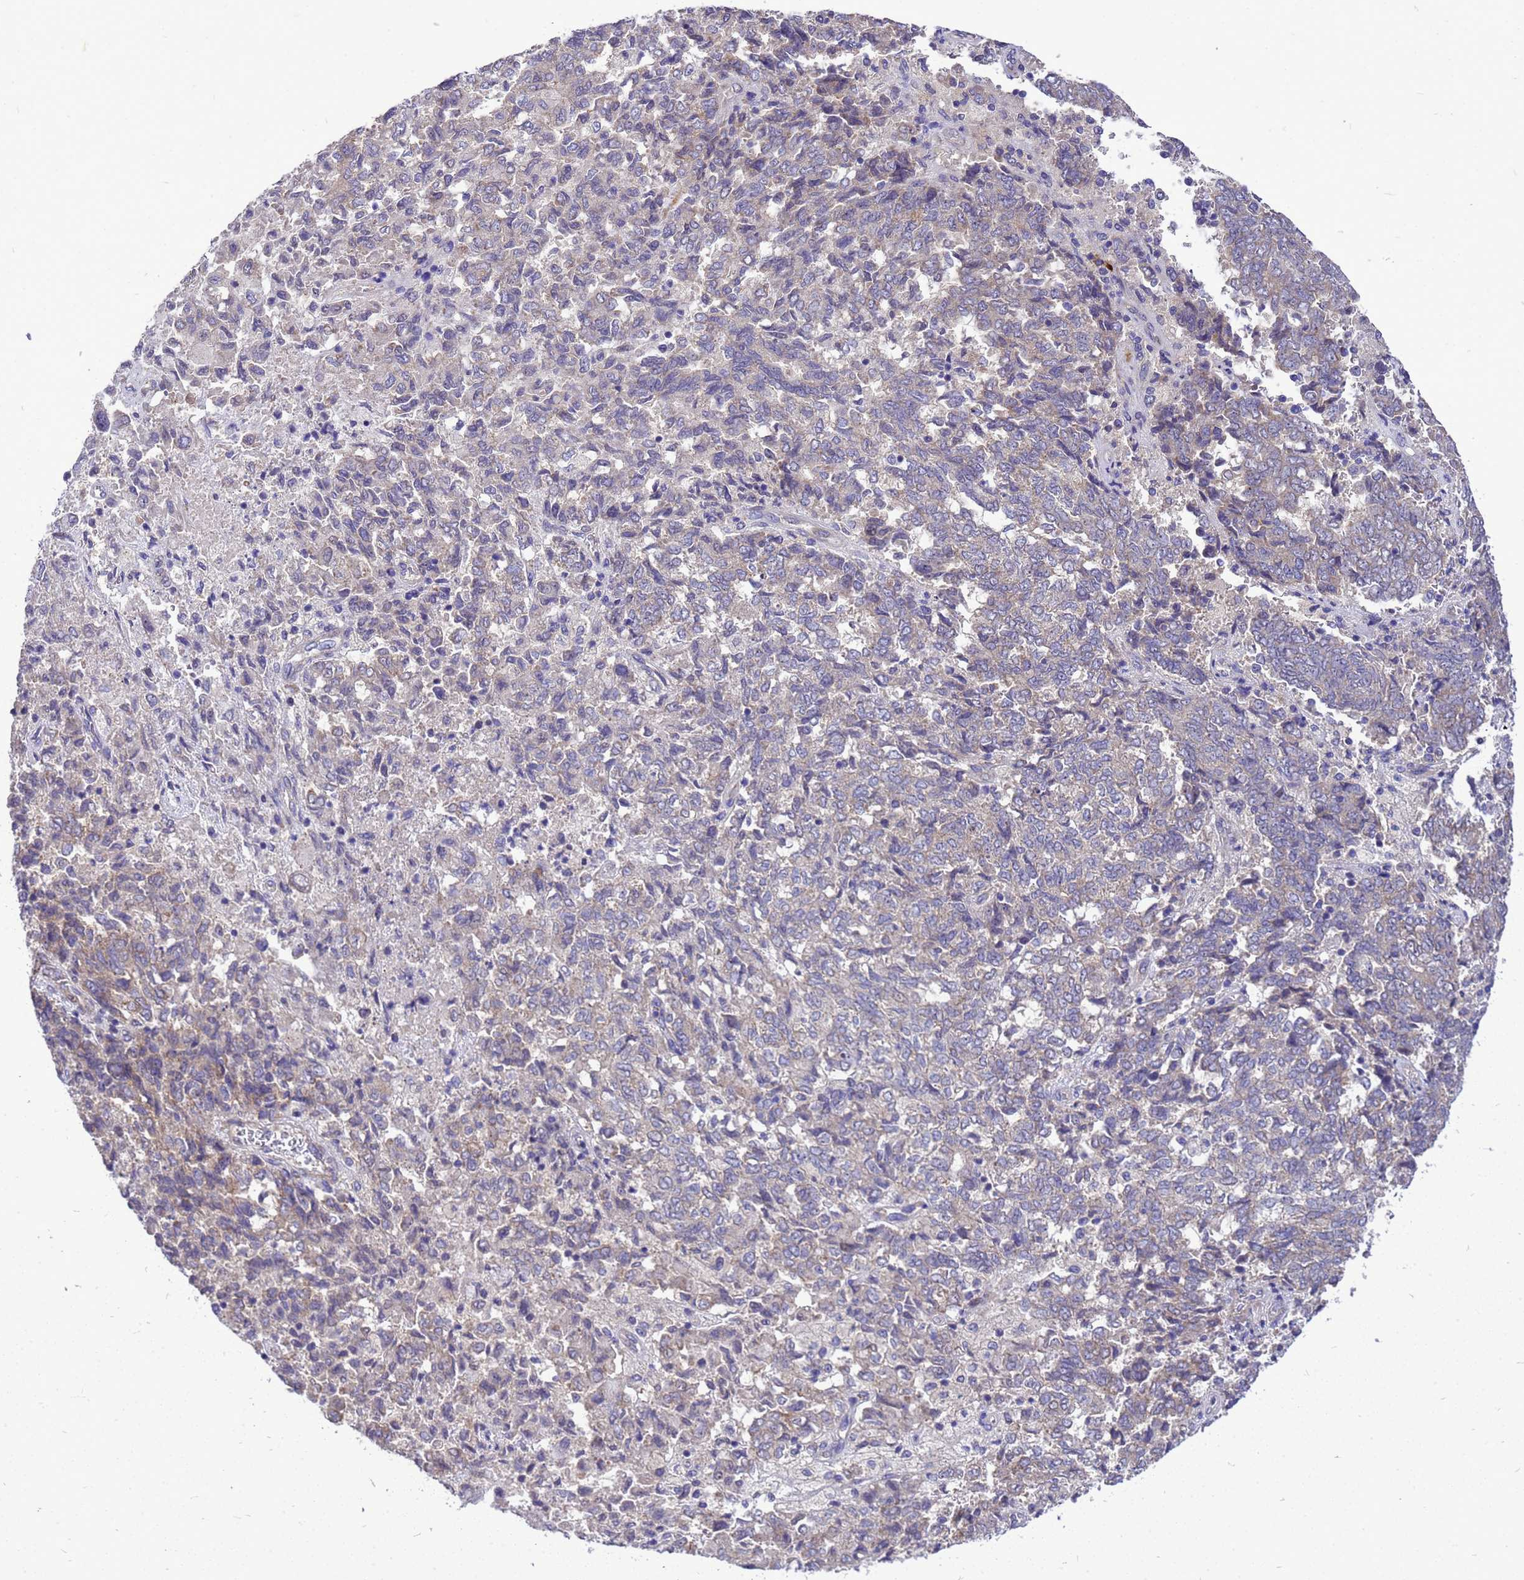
{"staining": {"intensity": "negative", "quantity": "none", "location": "none"}, "tissue": "endometrial cancer", "cell_type": "Tumor cells", "image_type": "cancer", "snomed": [{"axis": "morphology", "description": "Adenocarcinoma, NOS"}, {"axis": "topography", "description": "Endometrium"}], "caption": "A histopathology image of endometrial cancer (adenocarcinoma) stained for a protein exhibits no brown staining in tumor cells. (Brightfield microscopy of DAB (3,3'-diaminobenzidine) immunohistochemistry (IHC) at high magnification).", "gene": "POP7", "patient": {"sex": "female", "age": 80}}